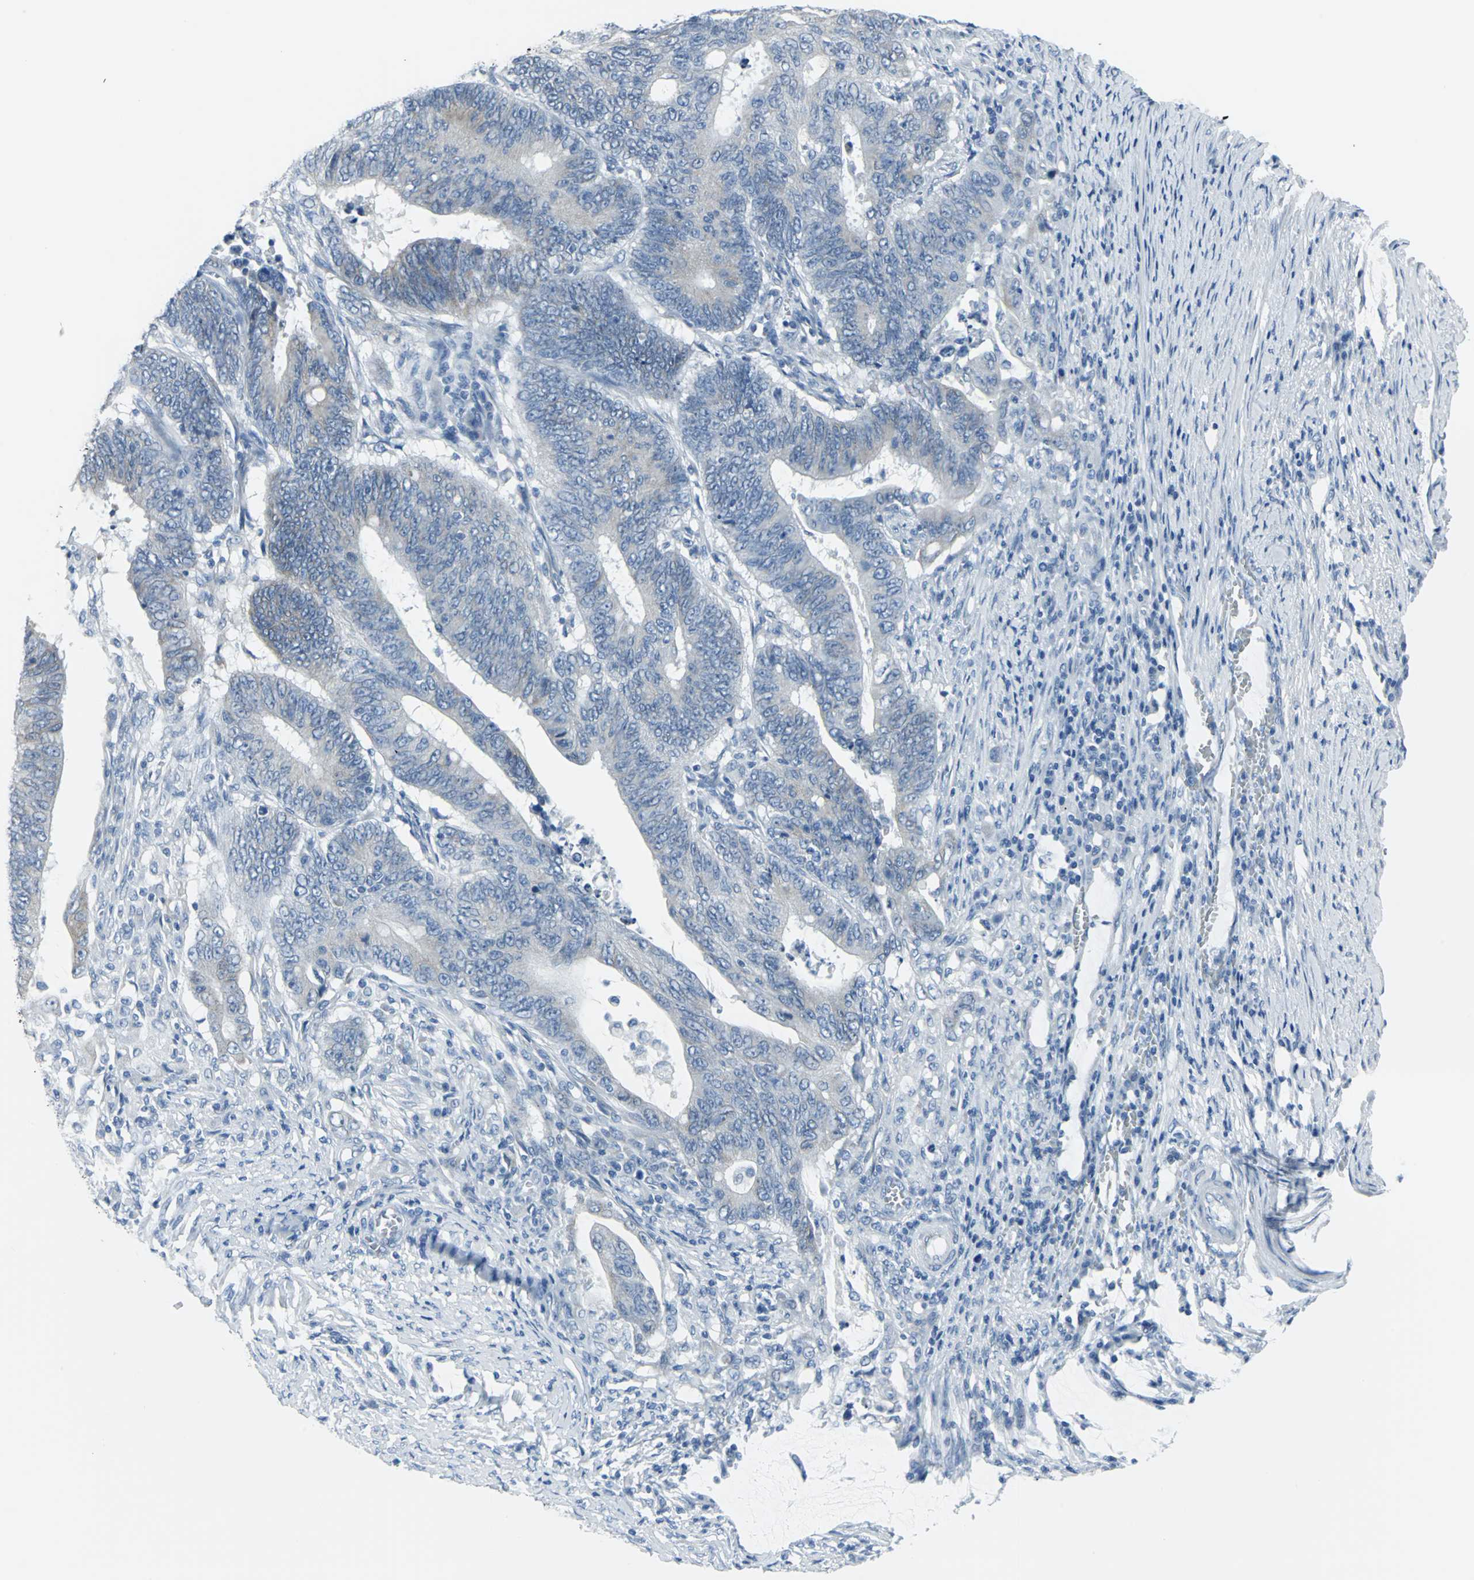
{"staining": {"intensity": "weak", "quantity": "<25%", "location": "cytoplasmic/membranous"}, "tissue": "colorectal cancer", "cell_type": "Tumor cells", "image_type": "cancer", "snomed": [{"axis": "morphology", "description": "Adenocarcinoma, NOS"}, {"axis": "topography", "description": "Colon"}], "caption": "Immunohistochemical staining of colorectal cancer (adenocarcinoma) shows no significant expression in tumor cells.", "gene": "CYB5A", "patient": {"sex": "male", "age": 45}}